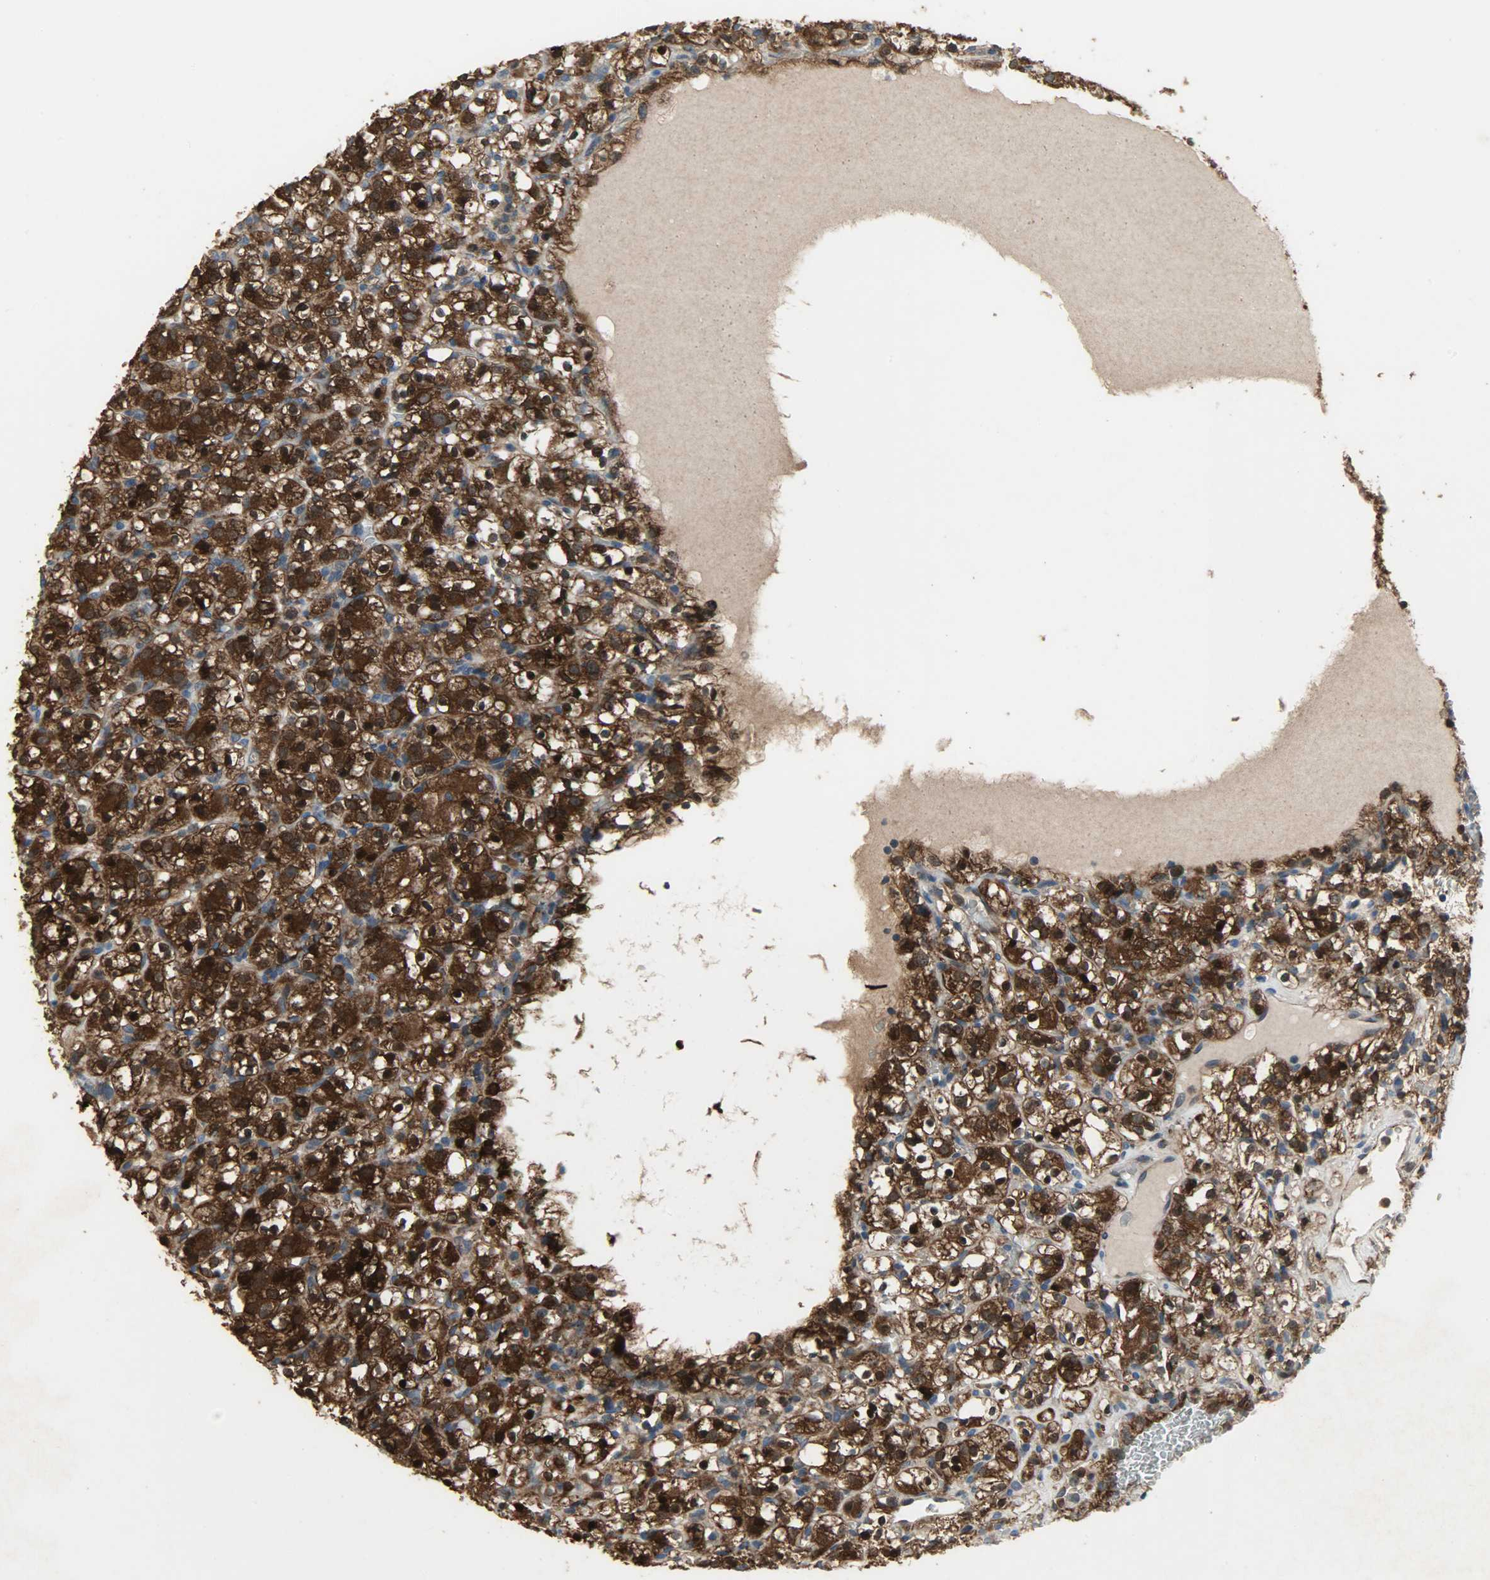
{"staining": {"intensity": "strong", "quantity": ">75%", "location": "cytoplasmic/membranous,nuclear"}, "tissue": "renal cancer", "cell_type": "Tumor cells", "image_type": "cancer", "snomed": [{"axis": "morphology", "description": "Normal tissue, NOS"}, {"axis": "morphology", "description": "Adenocarcinoma, NOS"}, {"axis": "topography", "description": "Kidney"}], "caption": "Adenocarcinoma (renal) stained with immunohistochemistry (IHC) exhibits strong cytoplasmic/membranous and nuclear positivity in approximately >75% of tumor cells.", "gene": "AMT", "patient": {"sex": "female", "age": 72}}